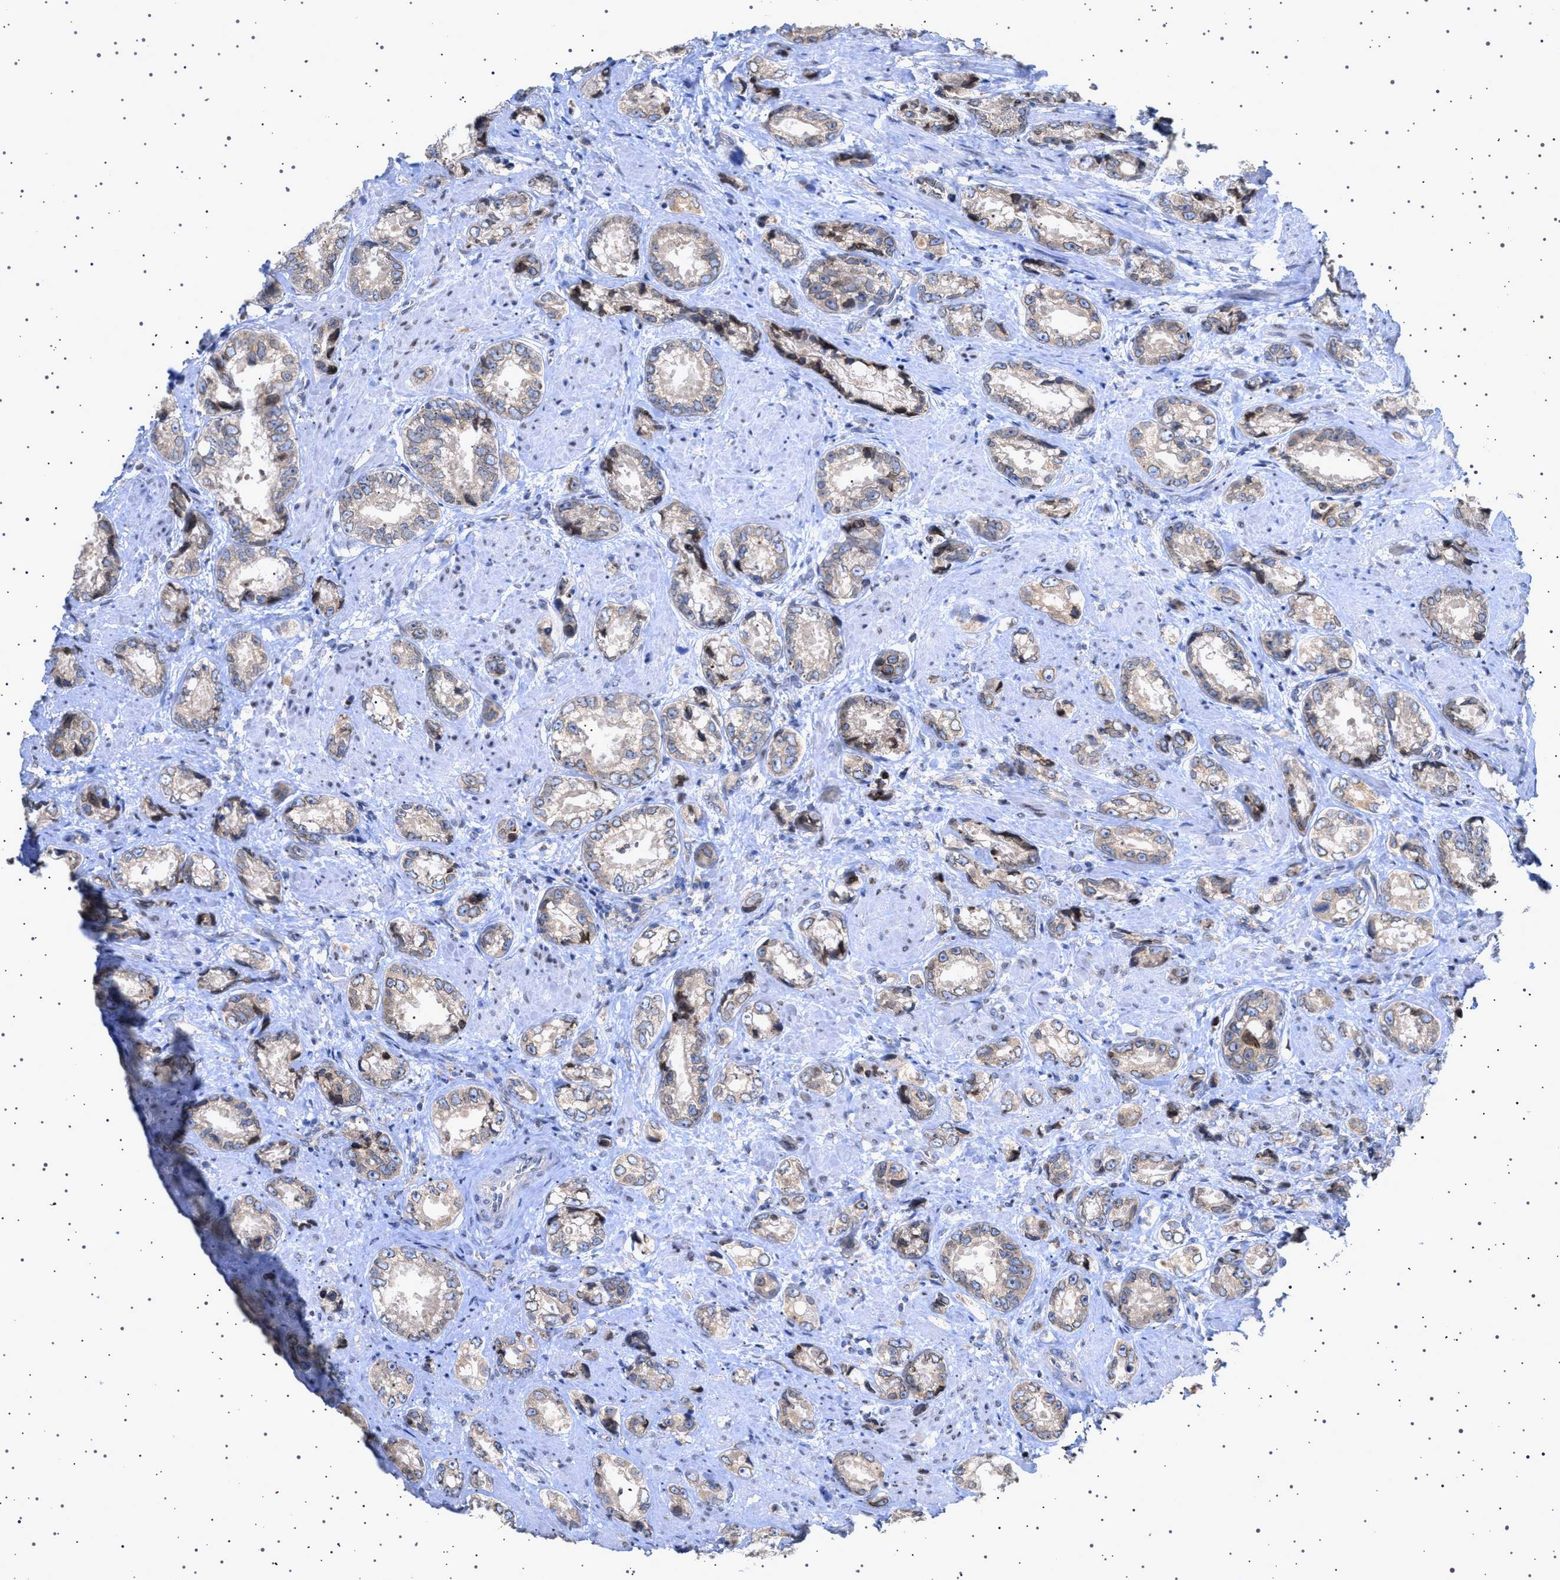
{"staining": {"intensity": "weak", "quantity": "25%-75%", "location": "cytoplasmic/membranous,nuclear"}, "tissue": "prostate cancer", "cell_type": "Tumor cells", "image_type": "cancer", "snomed": [{"axis": "morphology", "description": "Adenocarcinoma, High grade"}, {"axis": "topography", "description": "Prostate"}], "caption": "Immunohistochemistry (IHC) staining of prostate cancer (high-grade adenocarcinoma), which exhibits low levels of weak cytoplasmic/membranous and nuclear staining in approximately 25%-75% of tumor cells indicating weak cytoplasmic/membranous and nuclear protein expression. The staining was performed using DAB (brown) for protein detection and nuclei were counterstained in hematoxylin (blue).", "gene": "NUP93", "patient": {"sex": "male", "age": 61}}